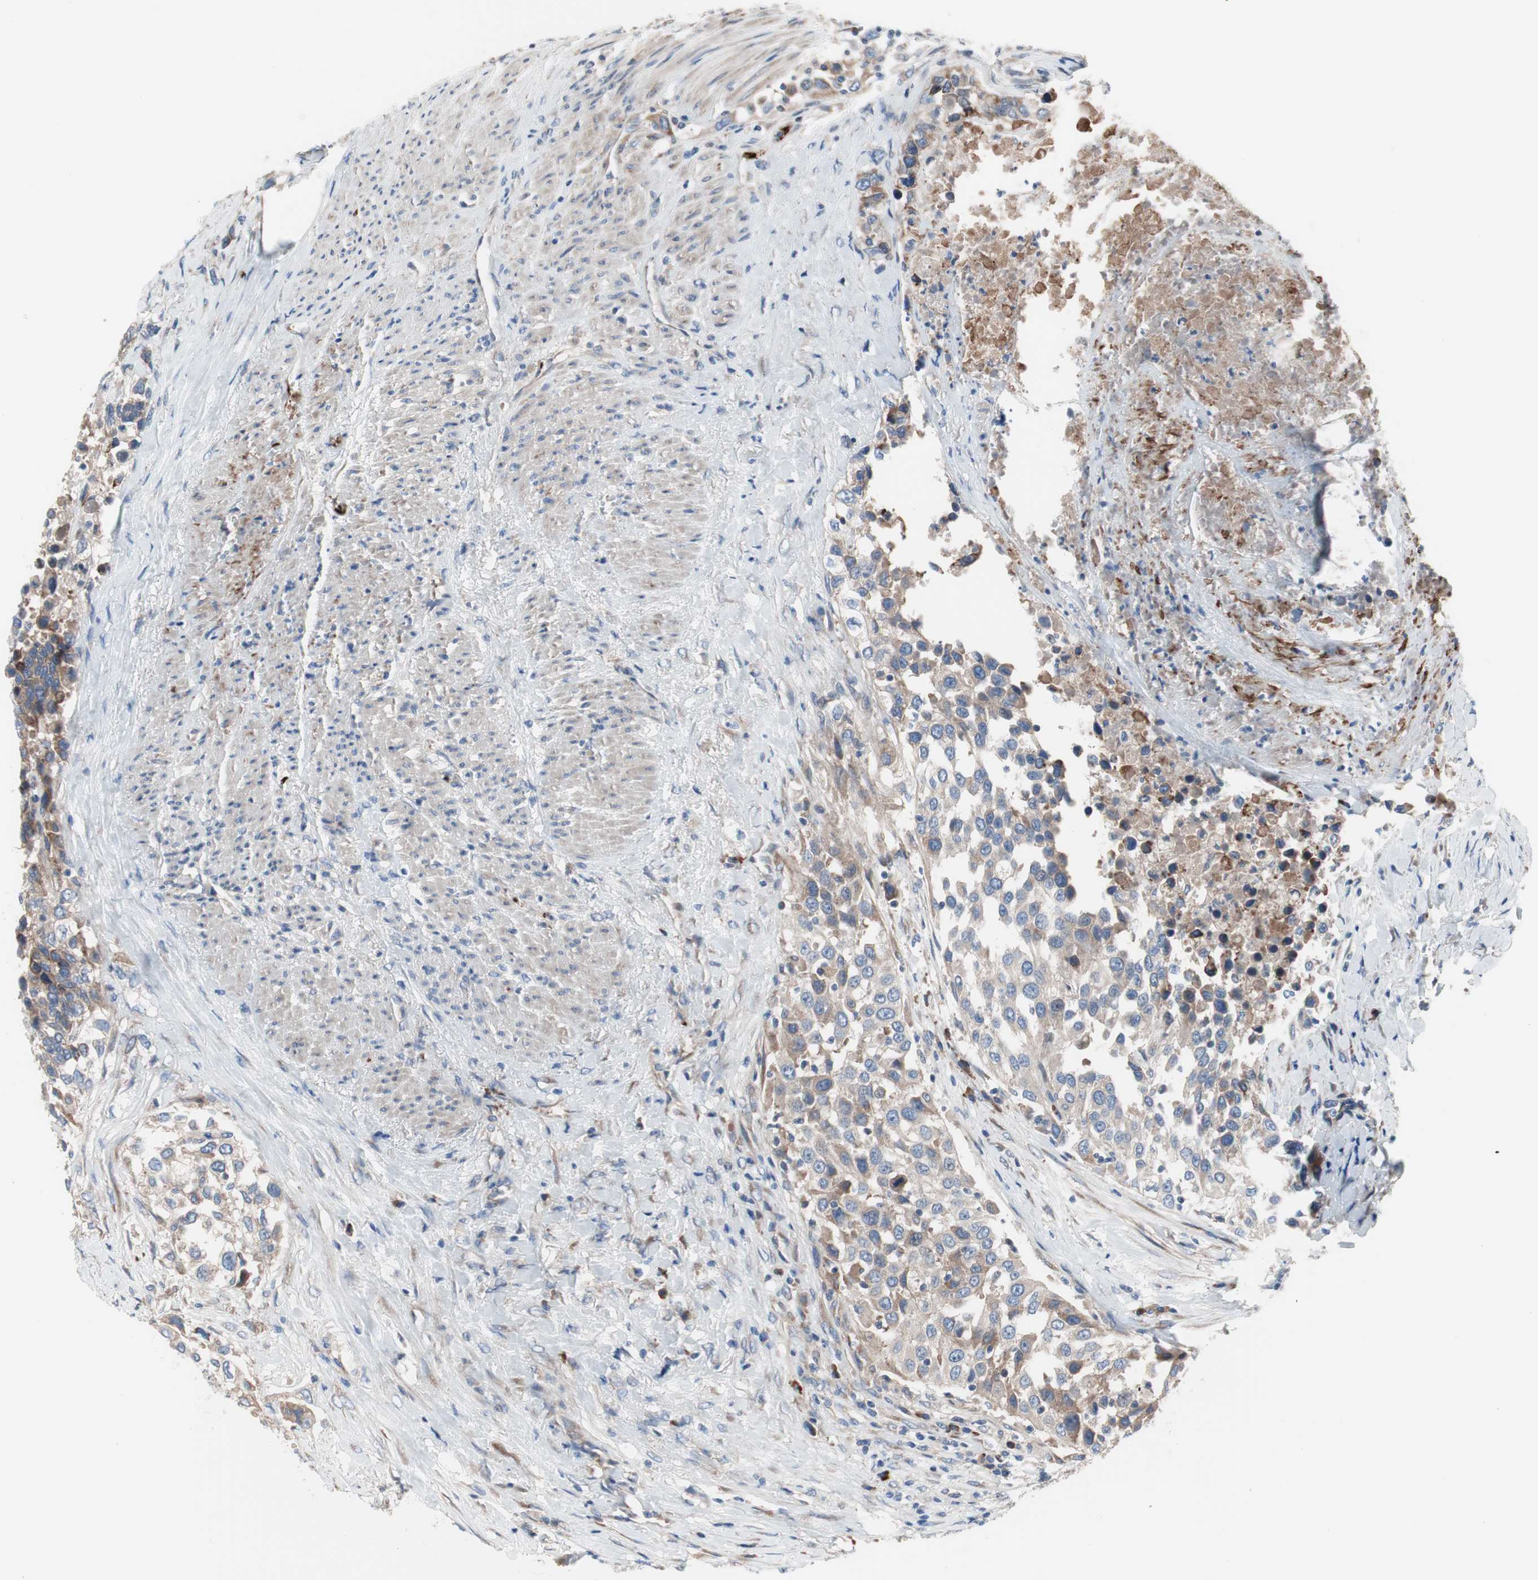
{"staining": {"intensity": "weak", "quantity": ">75%", "location": "cytoplasmic/membranous"}, "tissue": "urothelial cancer", "cell_type": "Tumor cells", "image_type": "cancer", "snomed": [{"axis": "morphology", "description": "Urothelial carcinoma, High grade"}, {"axis": "topography", "description": "Urinary bladder"}], "caption": "Immunohistochemical staining of human high-grade urothelial carcinoma displays low levels of weak cytoplasmic/membranous protein expression in about >75% of tumor cells. The staining was performed using DAB (3,3'-diaminobenzidine), with brown indicating positive protein expression. Nuclei are stained blue with hematoxylin.", "gene": "KANSL1", "patient": {"sex": "female", "age": 80}}